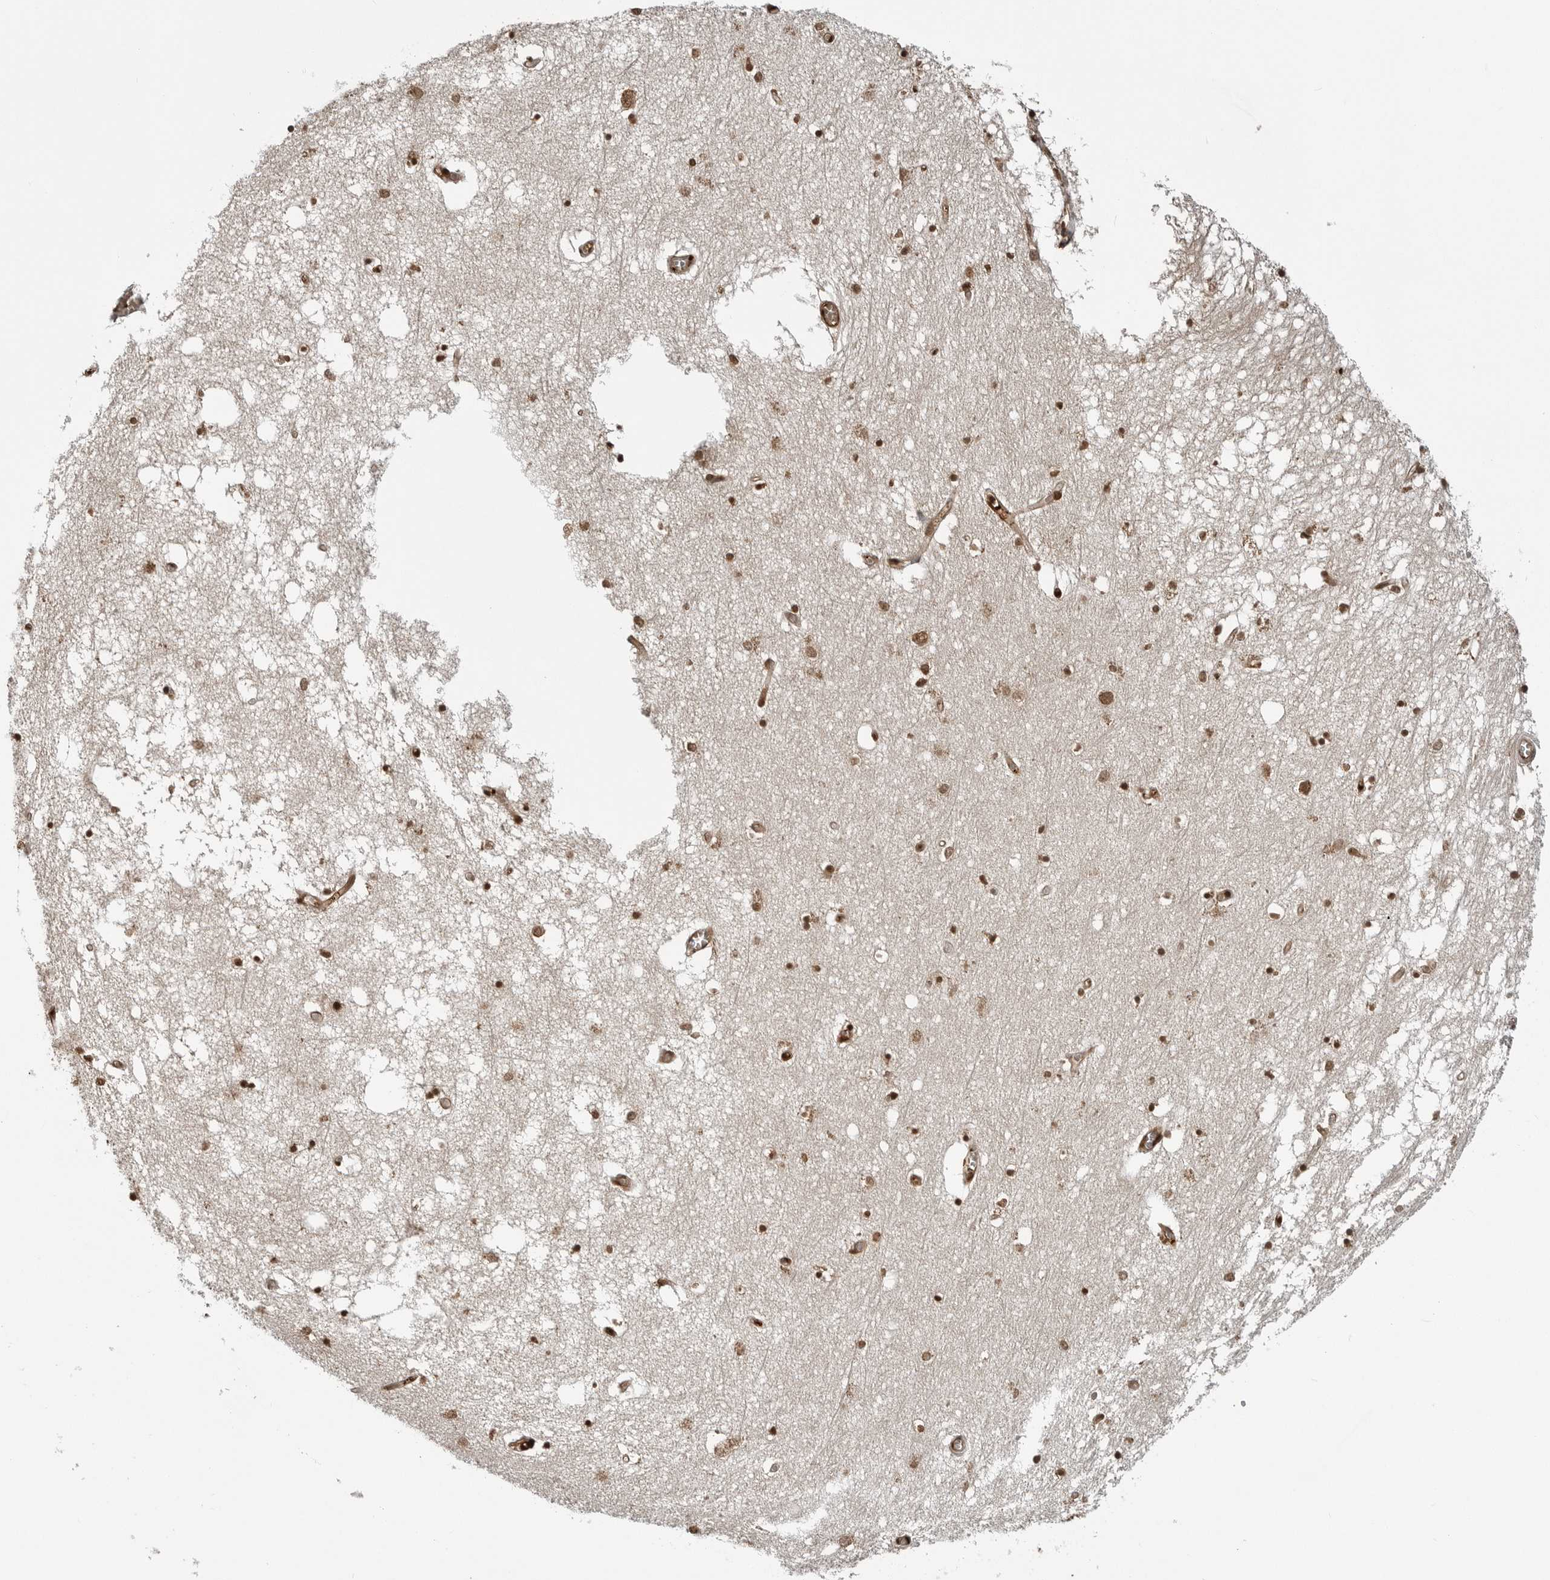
{"staining": {"intensity": "strong", "quantity": ">75%", "location": "nuclear"}, "tissue": "hippocampus", "cell_type": "Glial cells", "image_type": "normal", "snomed": [{"axis": "morphology", "description": "Normal tissue, NOS"}, {"axis": "topography", "description": "Hippocampus"}], "caption": "Immunohistochemical staining of unremarkable human hippocampus reveals >75% levels of strong nuclear protein expression in about >75% of glial cells. The protein is shown in brown color, while the nuclei are stained blue.", "gene": "SMAD2", "patient": {"sex": "male", "age": 70}}